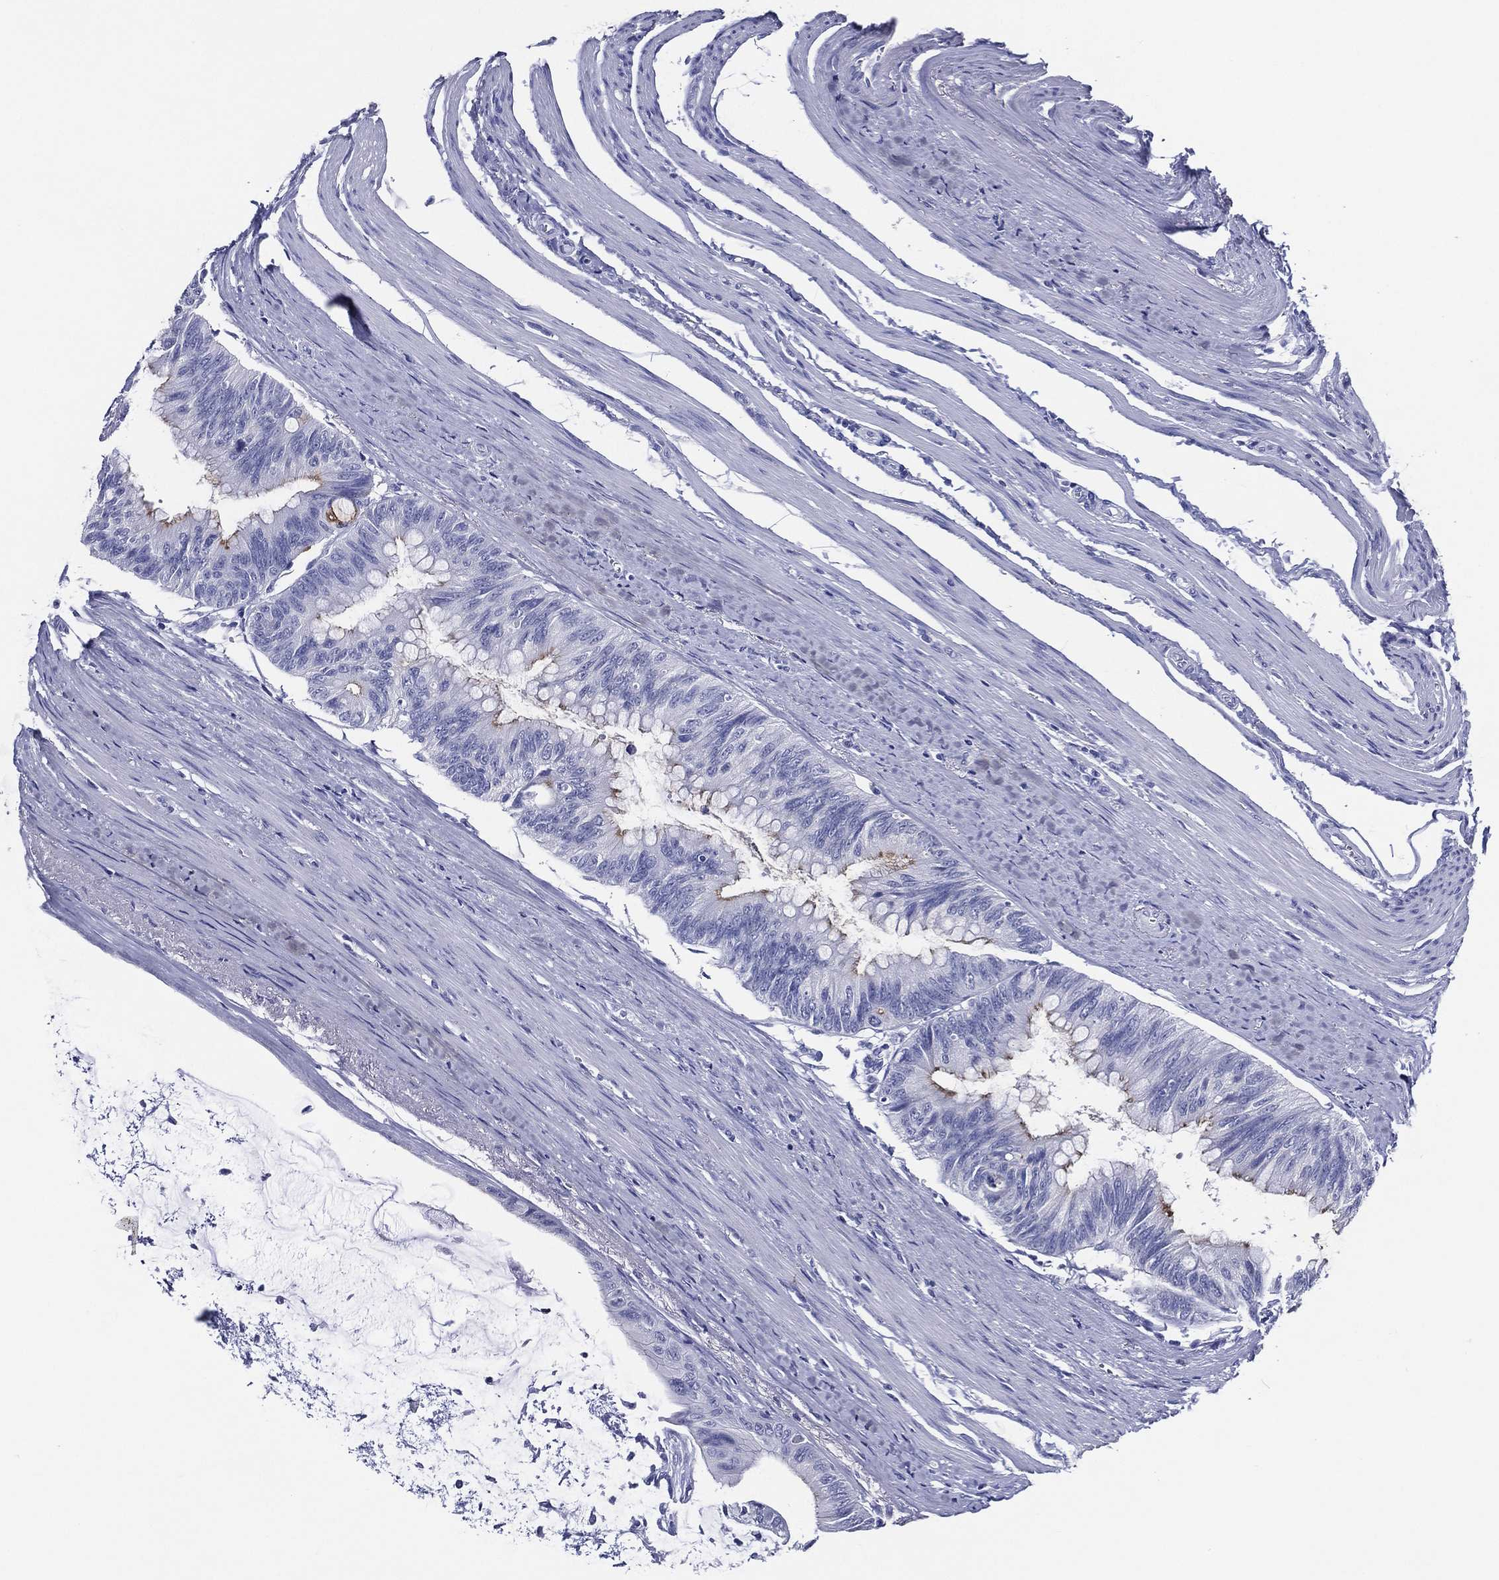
{"staining": {"intensity": "moderate", "quantity": "<25%", "location": "cytoplasmic/membranous"}, "tissue": "colorectal cancer", "cell_type": "Tumor cells", "image_type": "cancer", "snomed": [{"axis": "morphology", "description": "Normal tissue, NOS"}, {"axis": "morphology", "description": "Adenocarcinoma, NOS"}, {"axis": "topography", "description": "Colon"}], "caption": "Colorectal cancer (adenocarcinoma) stained with a protein marker demonstrates moderate staining in tumor cells.", "gene": "ACE2", "patient": {"sex": "male", "age": 65}}